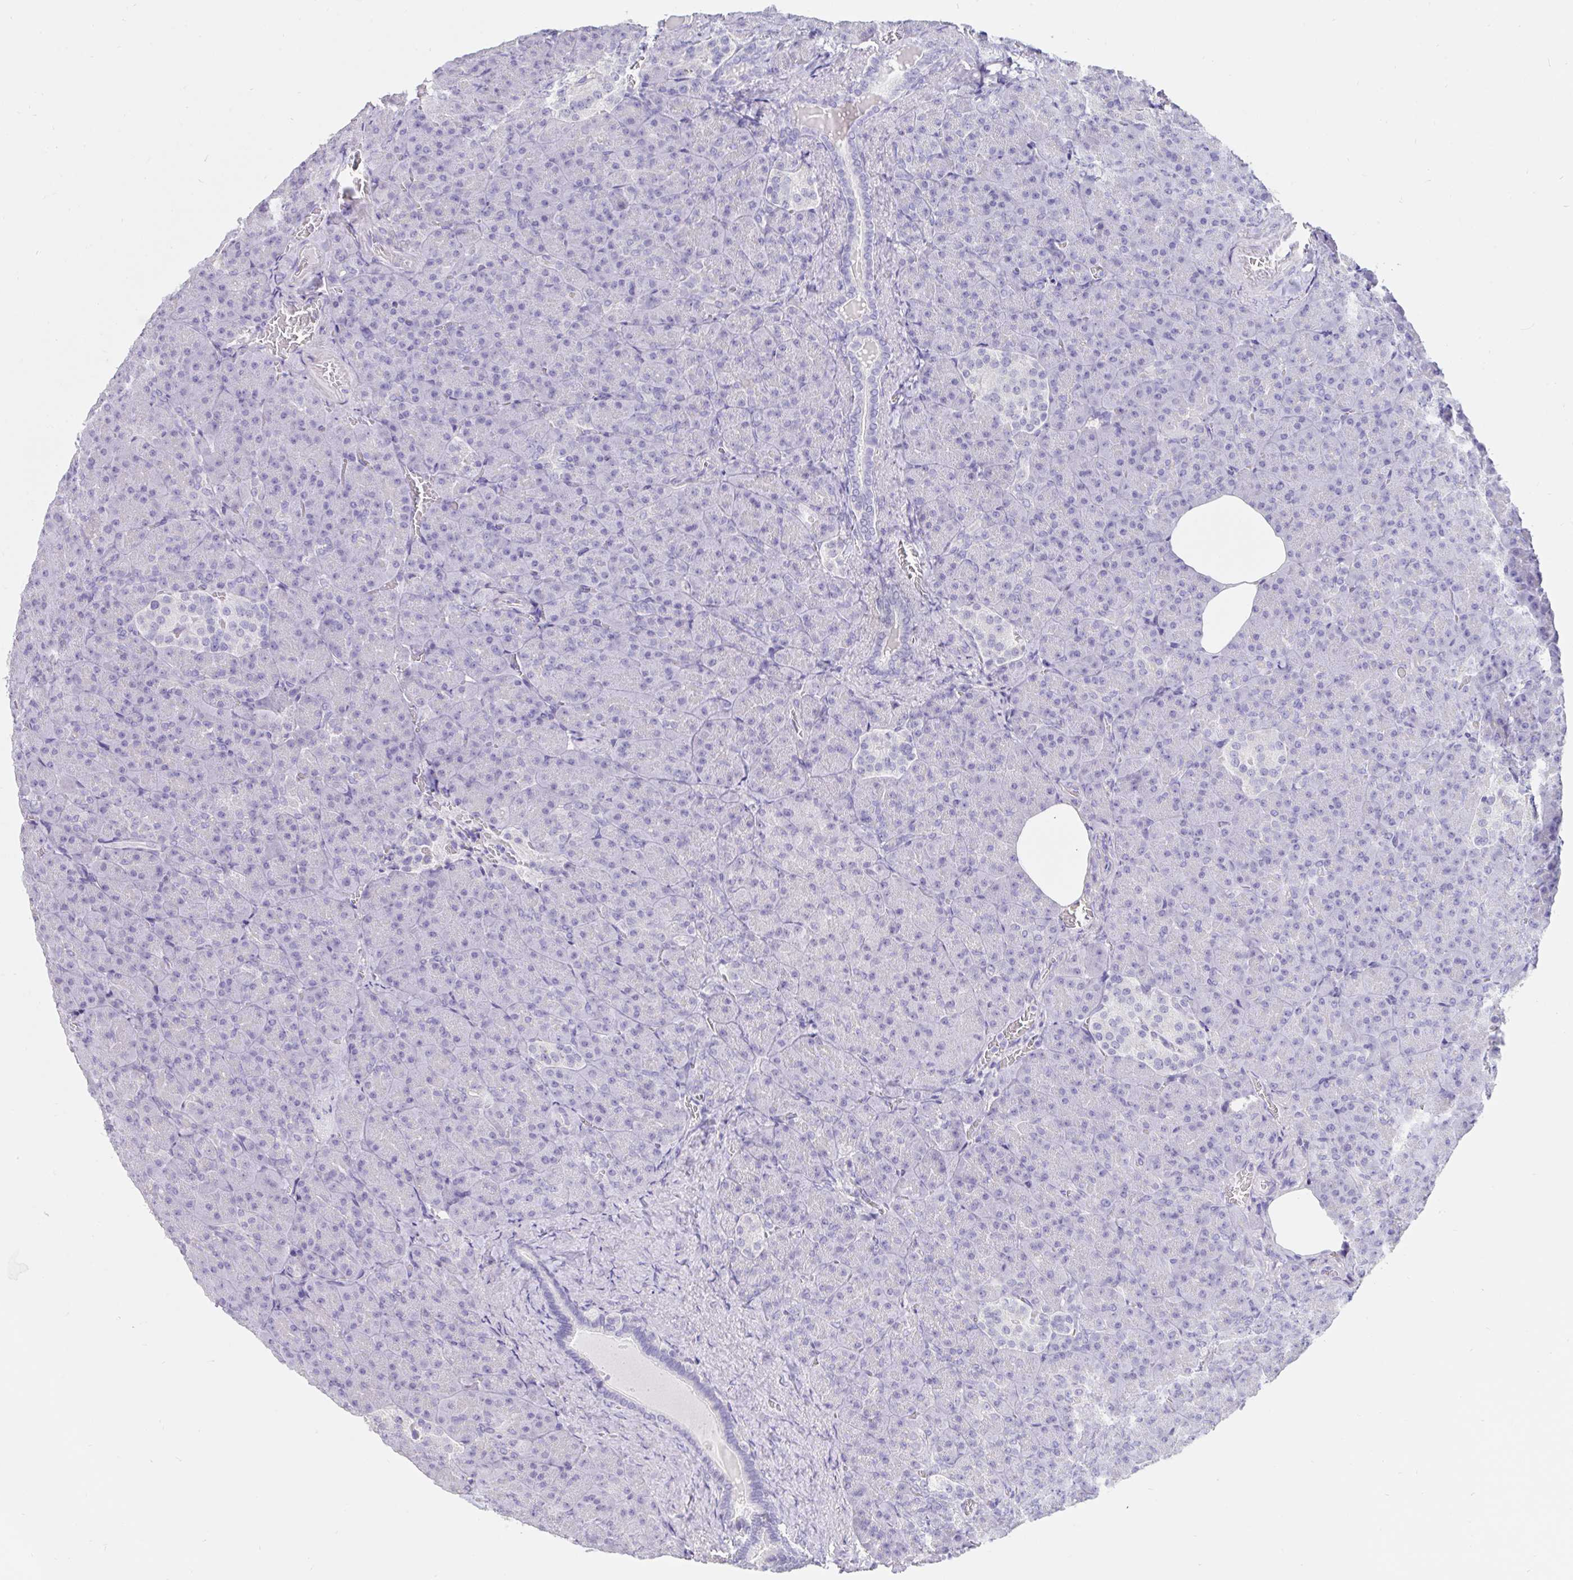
{"staining": {"intensity": "negative", "quantity": "none", "location": "none"}, "tissue": "pancreas", "cell_type": "Exocrine glandular cells", "image_type": "normal", "snomed": [{"axis": "morphology", "description": "Normal tissue, NOS"}, {"axis": "topography", "description": "Pancreas"}], "caption": "DAB immunohistochemical staining of normal human pancreas shows no significant staining in exocrine glandular cells.", "gene": "TNNC1", "patient": {"sex": "female", "age": 74}}